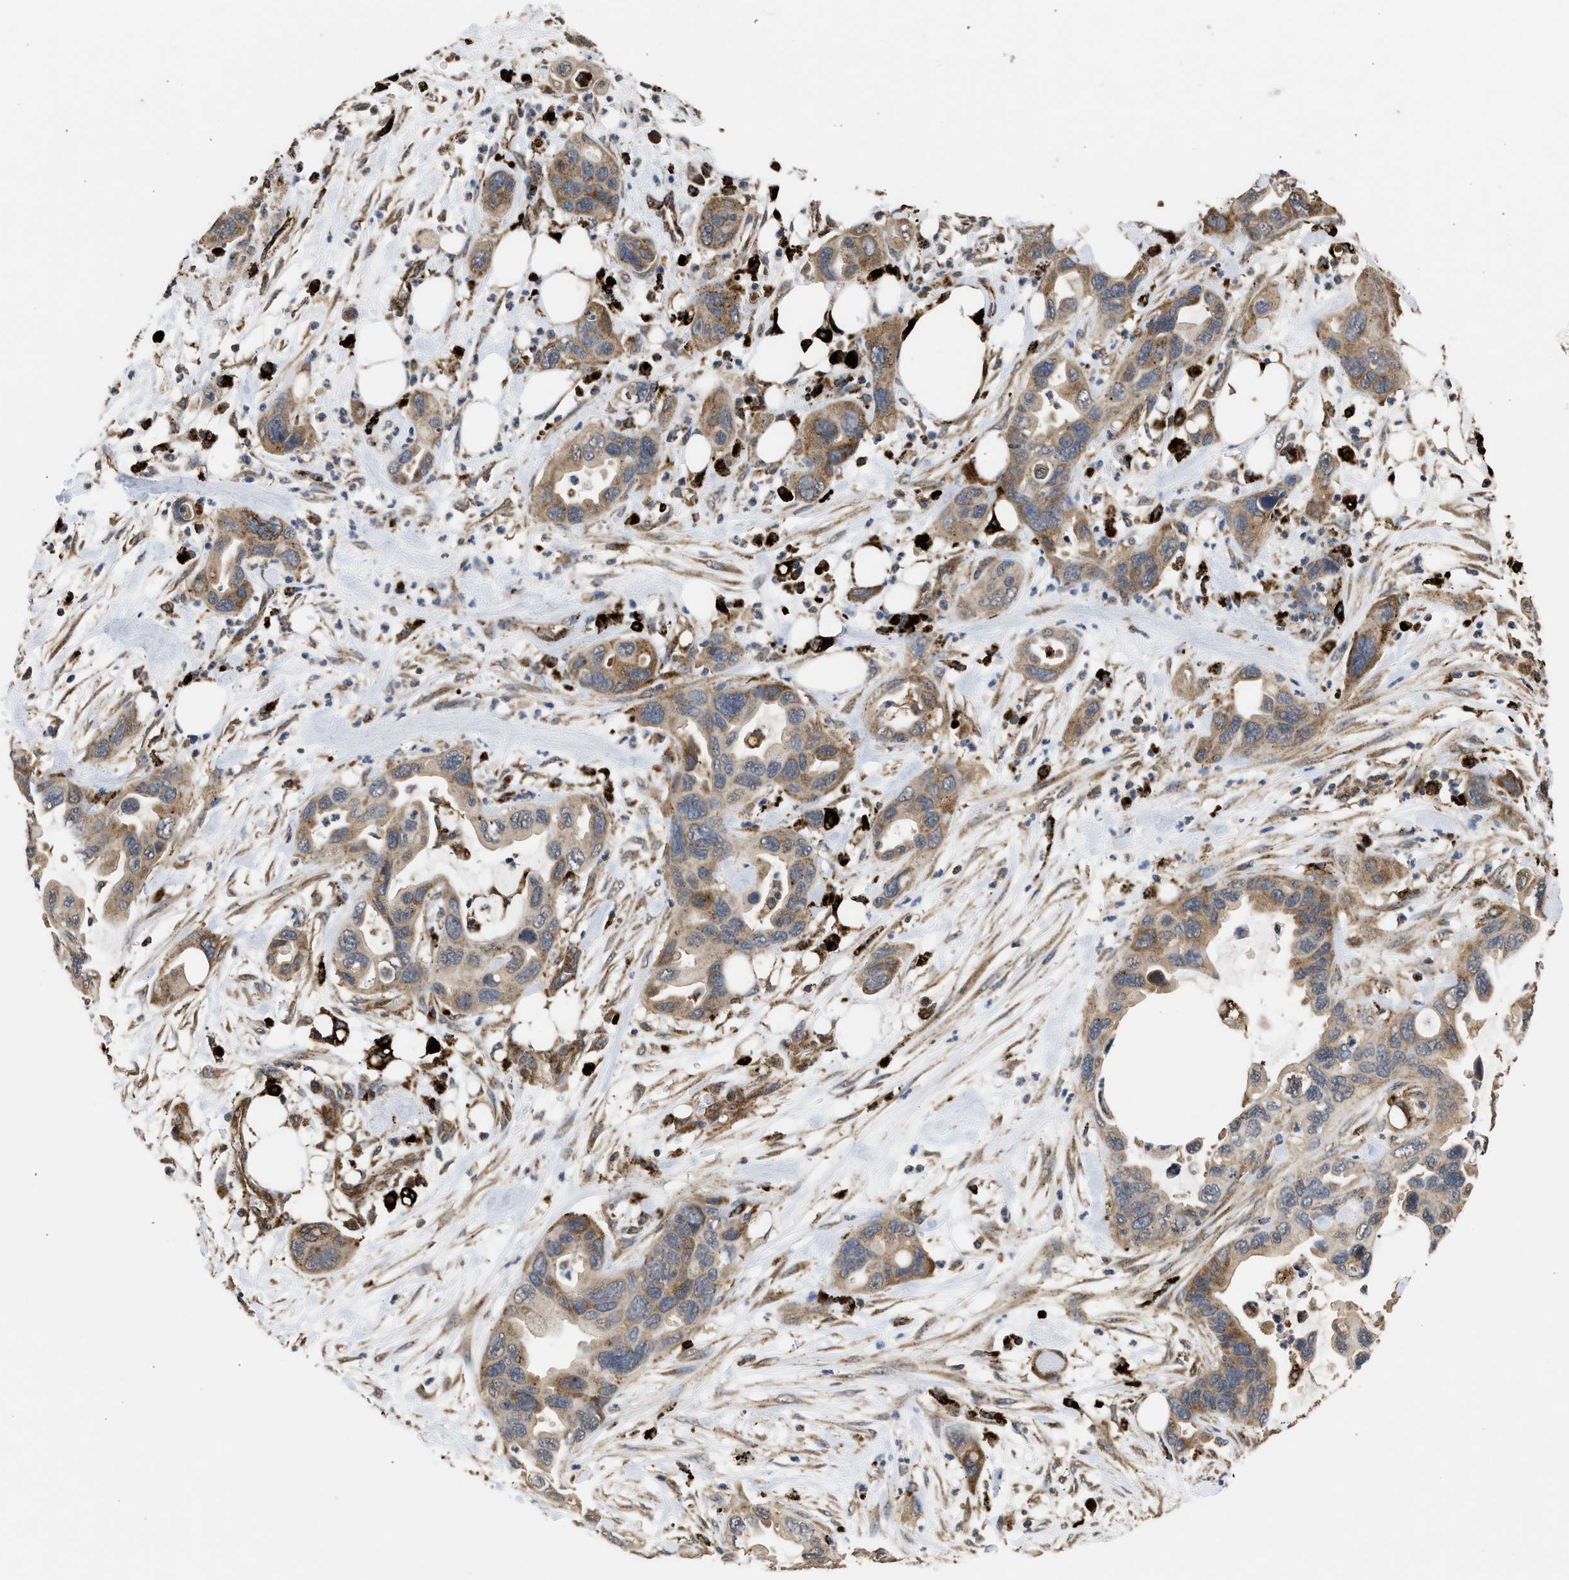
{"staining": {"intensity": "moderate", "quantity": ">75%", "location": "cytoplasmic/membranous"}, "tissue": "pancreatic cancer", "cell_type": "Tumor cells", "image_type": "cancer", "snomed": [{"axis": "morphology", "description": "Adenocarcinoma, NOS"}, {"axis": "topography", "description": "Pancreas"}], "caption": "Pancreatic cancer (adenocarcinoma) tissue demonstrates moderate cytoplasmic/membranous staining in approximately >75% of tumor cells, visualized by immunohistochemistry. (DAB IHC, brown staining for protein, blue staining for nuclei).", "gene": "CTSV", "patient": {"sex": "female", "age": 71}}